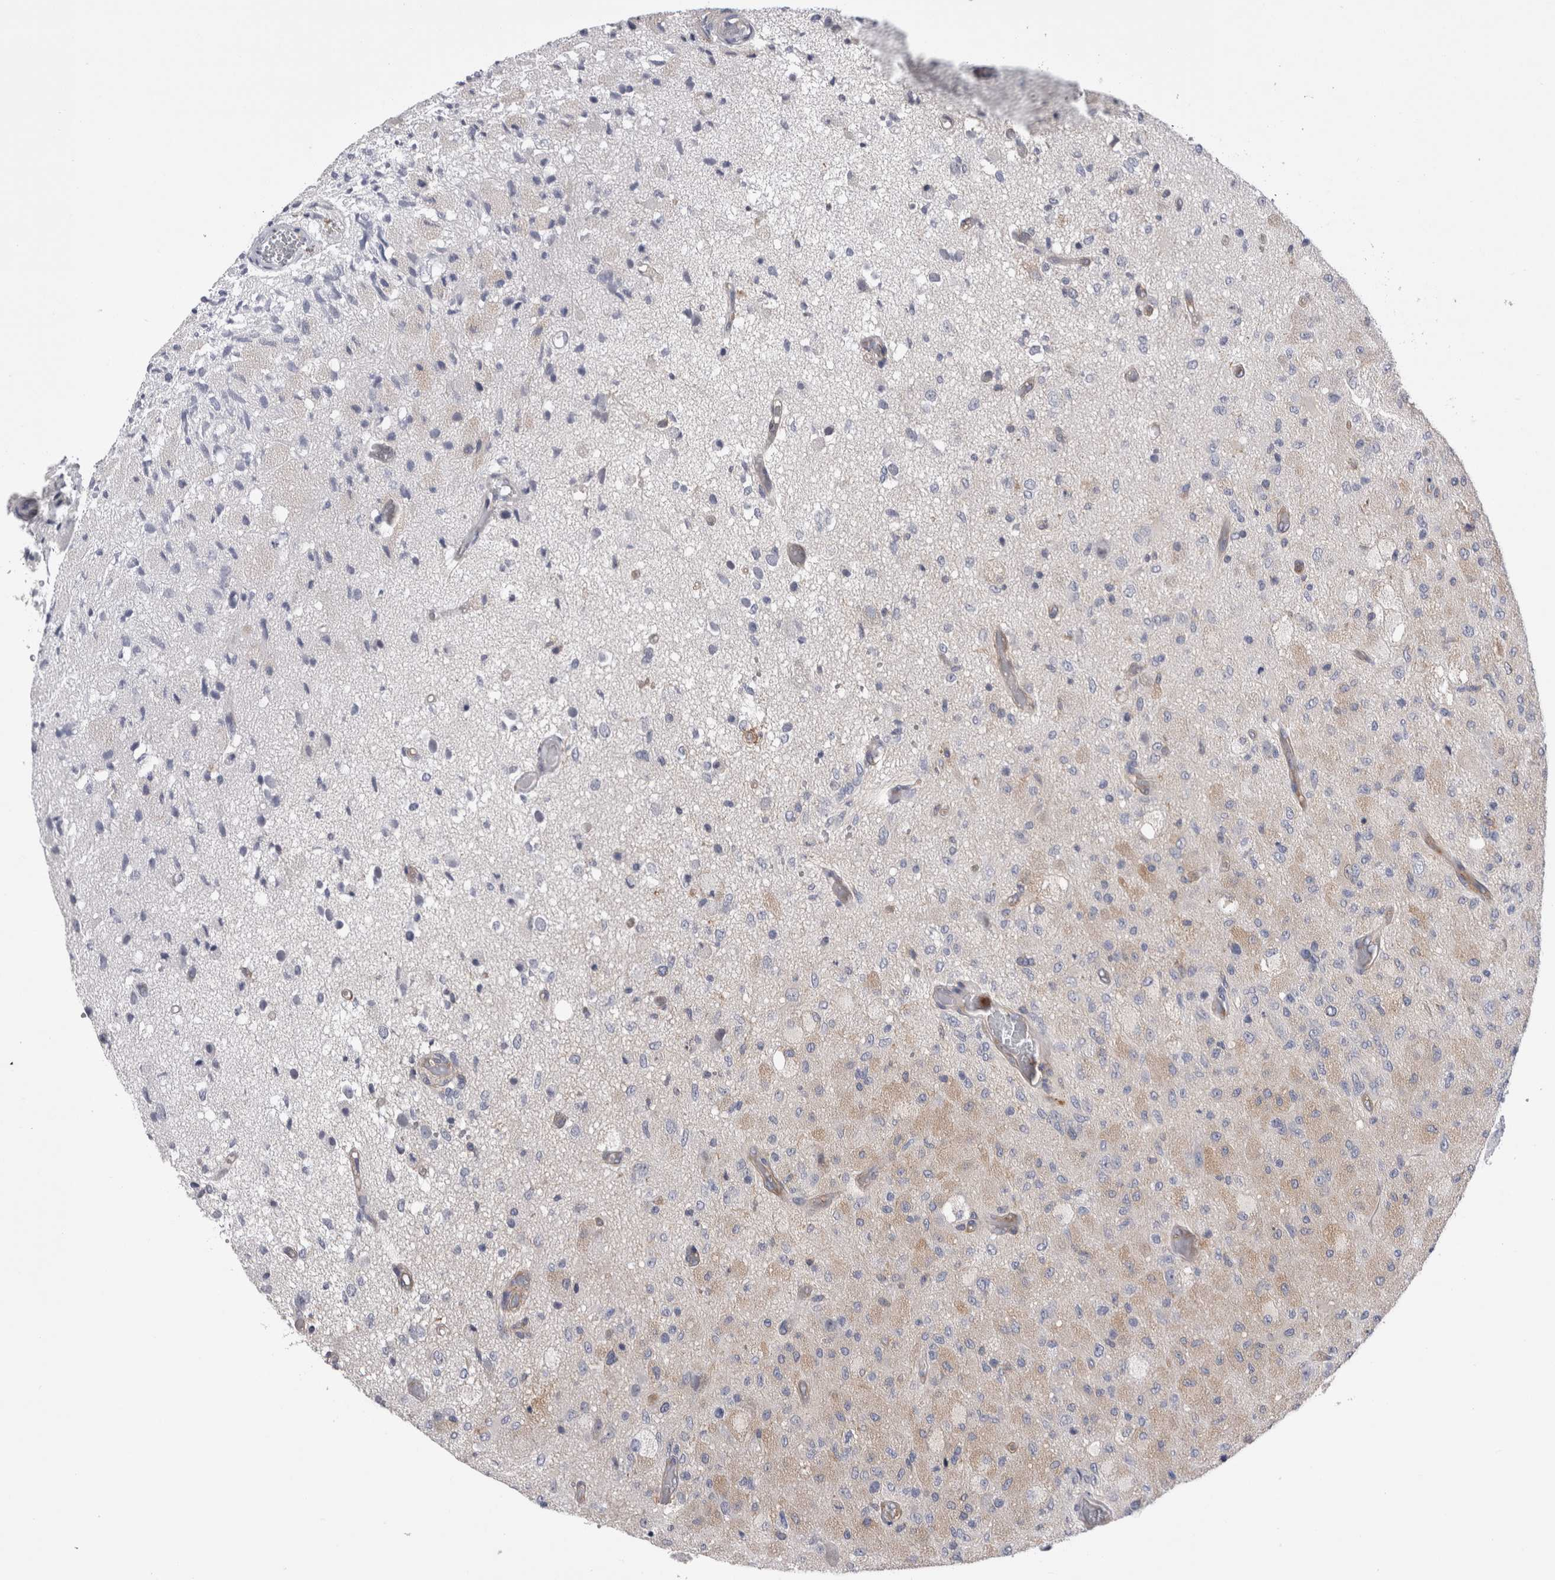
{"staining": {"intensity": "weak", "quantity": "<25%", "location": "cytoplasmic/membranous"}, "tissue": "glioma", "cell_type": "Tumor cells", "image_type": "cancer", "snomed": [{"axis": "morphology", "description": "Normal tissue, NOS"}, {"axis": "morphology", "description": "Glioma, malignant, High grade"}, {"axis": "topography", "description": "Cerebral cortex"}], "caption": "High power microscopy histopathology image of an IHC photomicrograph of malignant glioma (high-grade), revealing no significant expression in tumor cells.", "gene": "RAB11FIP1", "patient": {"sex": "male", "age": 77}}